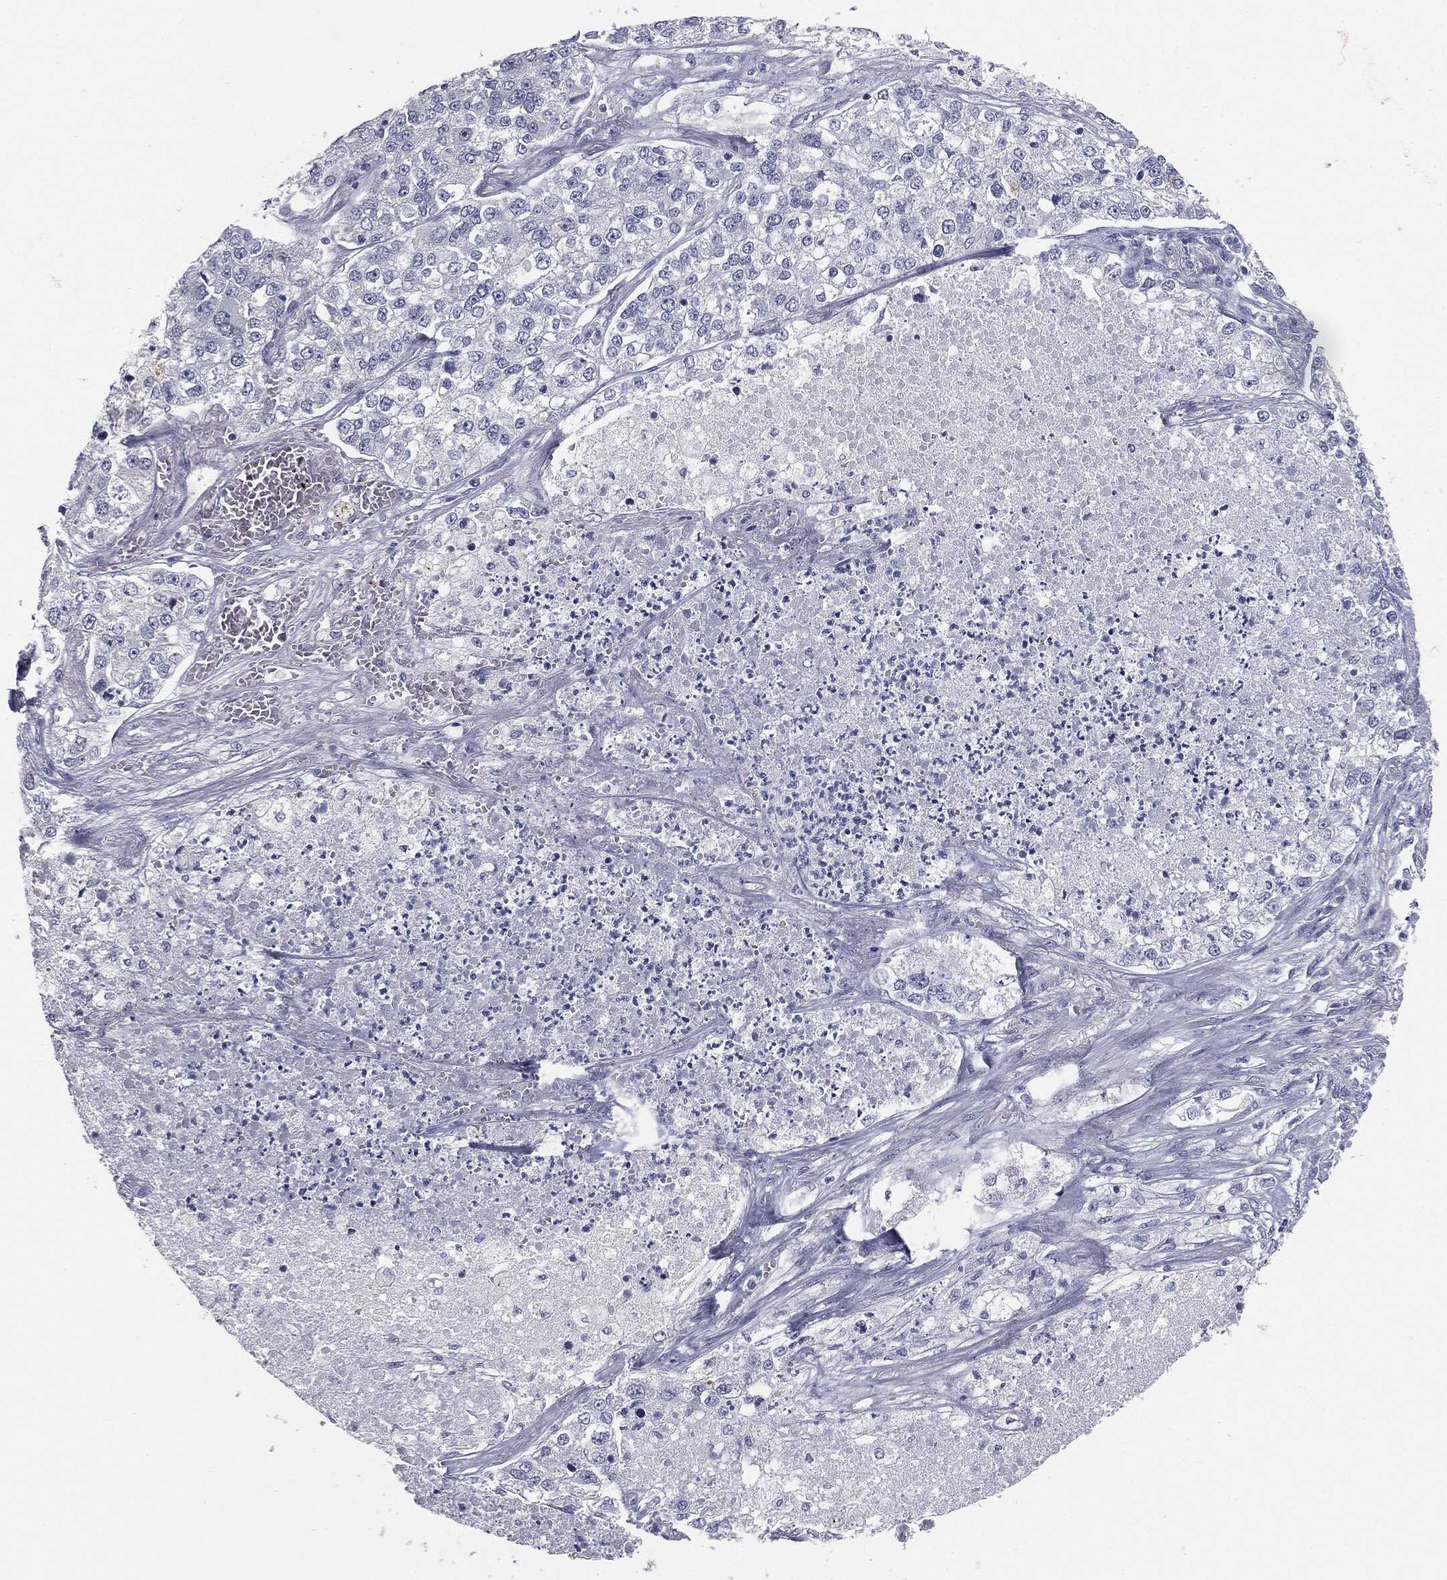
{"staining": {"intensity": "negative", "quantity": "none", "location": "none"}, "tissue": "lung cancer", "cell_type": "Tumor cells", "image_type": "cancer", "snomed": [{"axis": "morphology", "description": "Adenocarcinoma, NOS"}, {"axis": "topography", "description": "Lung"}], "caption": "Tumor cells are negative for brown protein staining in lung cancer (adenocarcinoma). (Stains: DAB (3,3'-diaminobenzidine) immunohistochemistry (IHC) with hematoxylin counter stain, Microscopy: brightfield microscopy at high magnification).", "gene": "MUC5AC", "patient": {"sex": "male", "age": 49}}